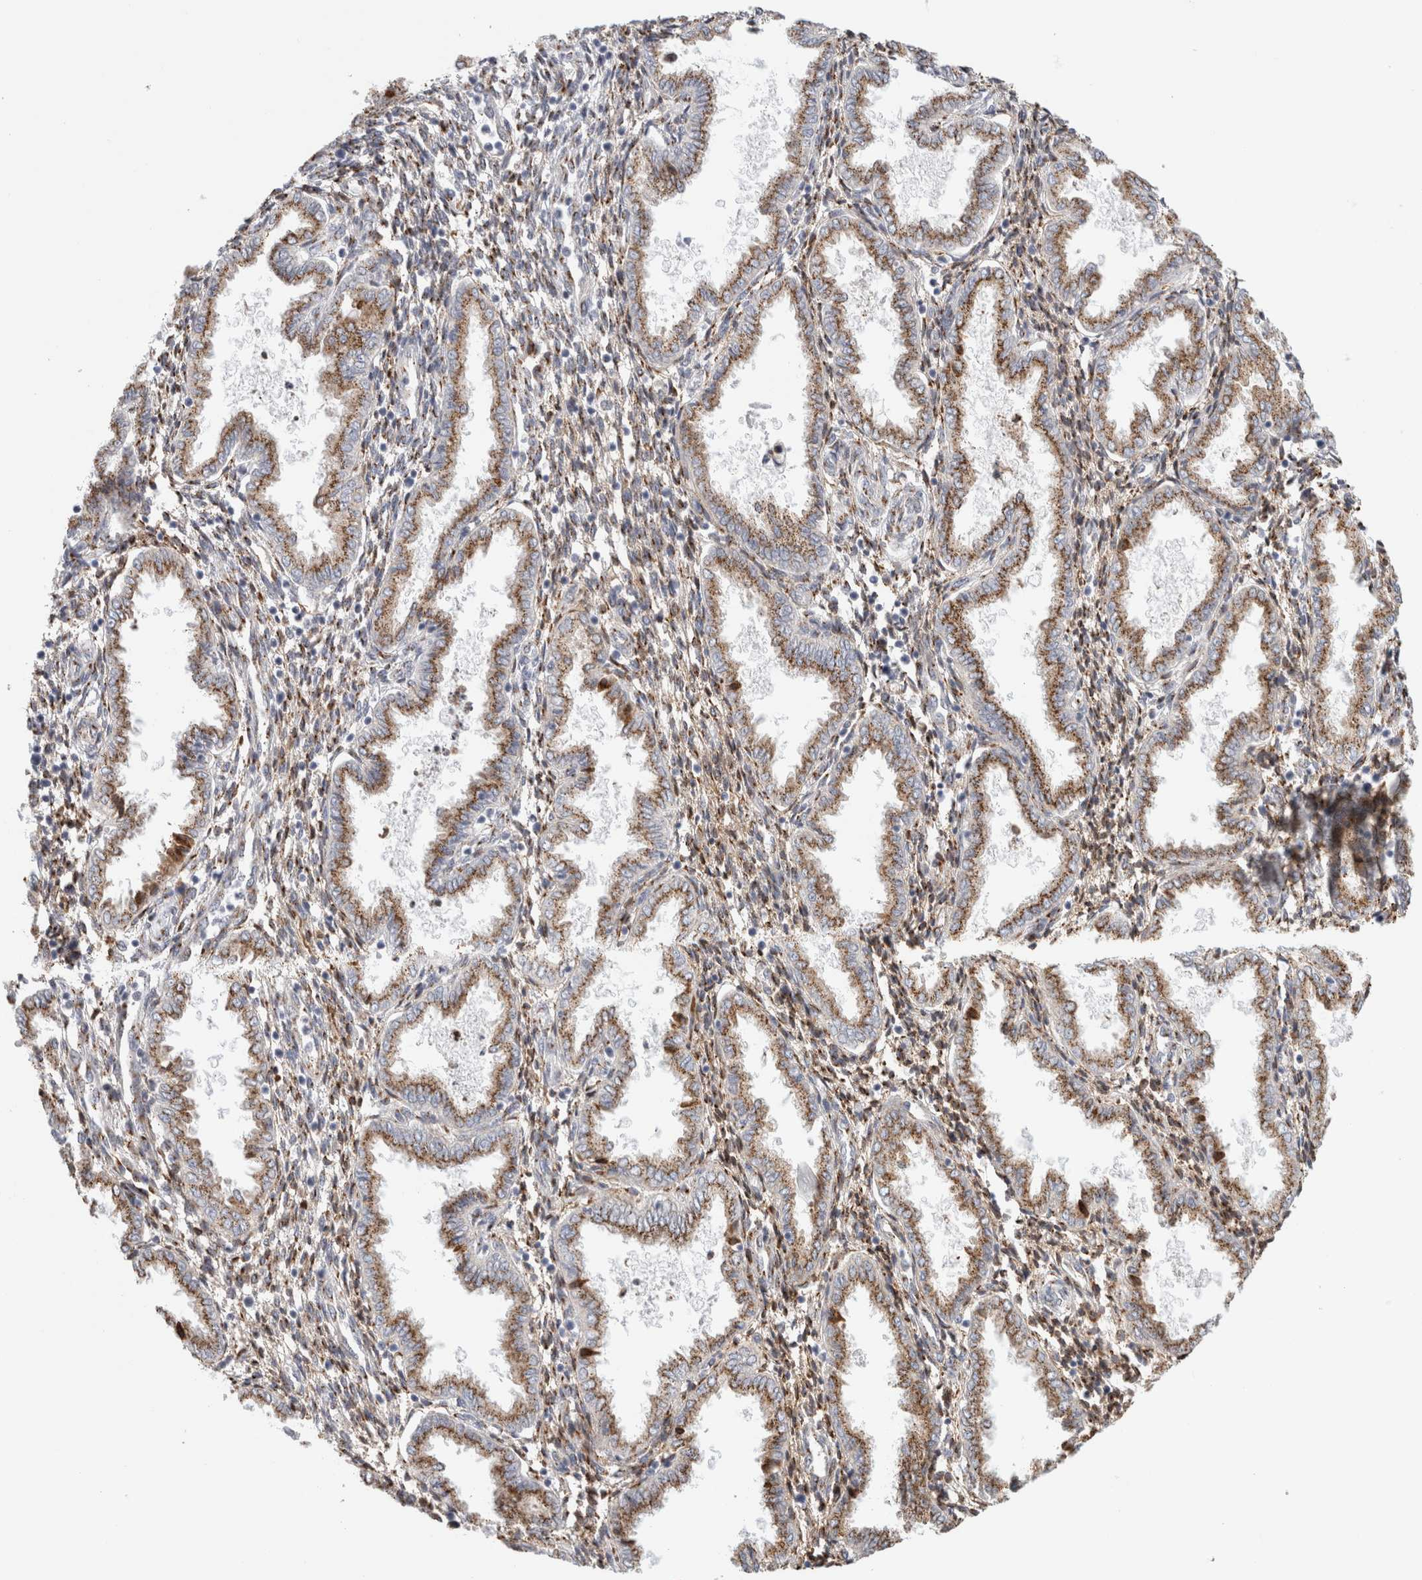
{"staining": {"intensity": "moderate", "quantity": ">75%", "location": "cytoplasmic/membranous"}, "tissue": "endometrium", "cell_type": "Cells in endometrial stroma", "image_type": "normal", "snomed": [{"axis": "morphology", "description": "Normal tissue, NOS"}, {"axis": "topography", "description": "Endometrium"}], "caption": "The immunohistochemical stain shows moderate cytoplasmic/membranous positivity in cells in endometrial stroma of normal endometrium.", "gene": "MCFD2", "patient": {"sex": "female", "age": 33}}